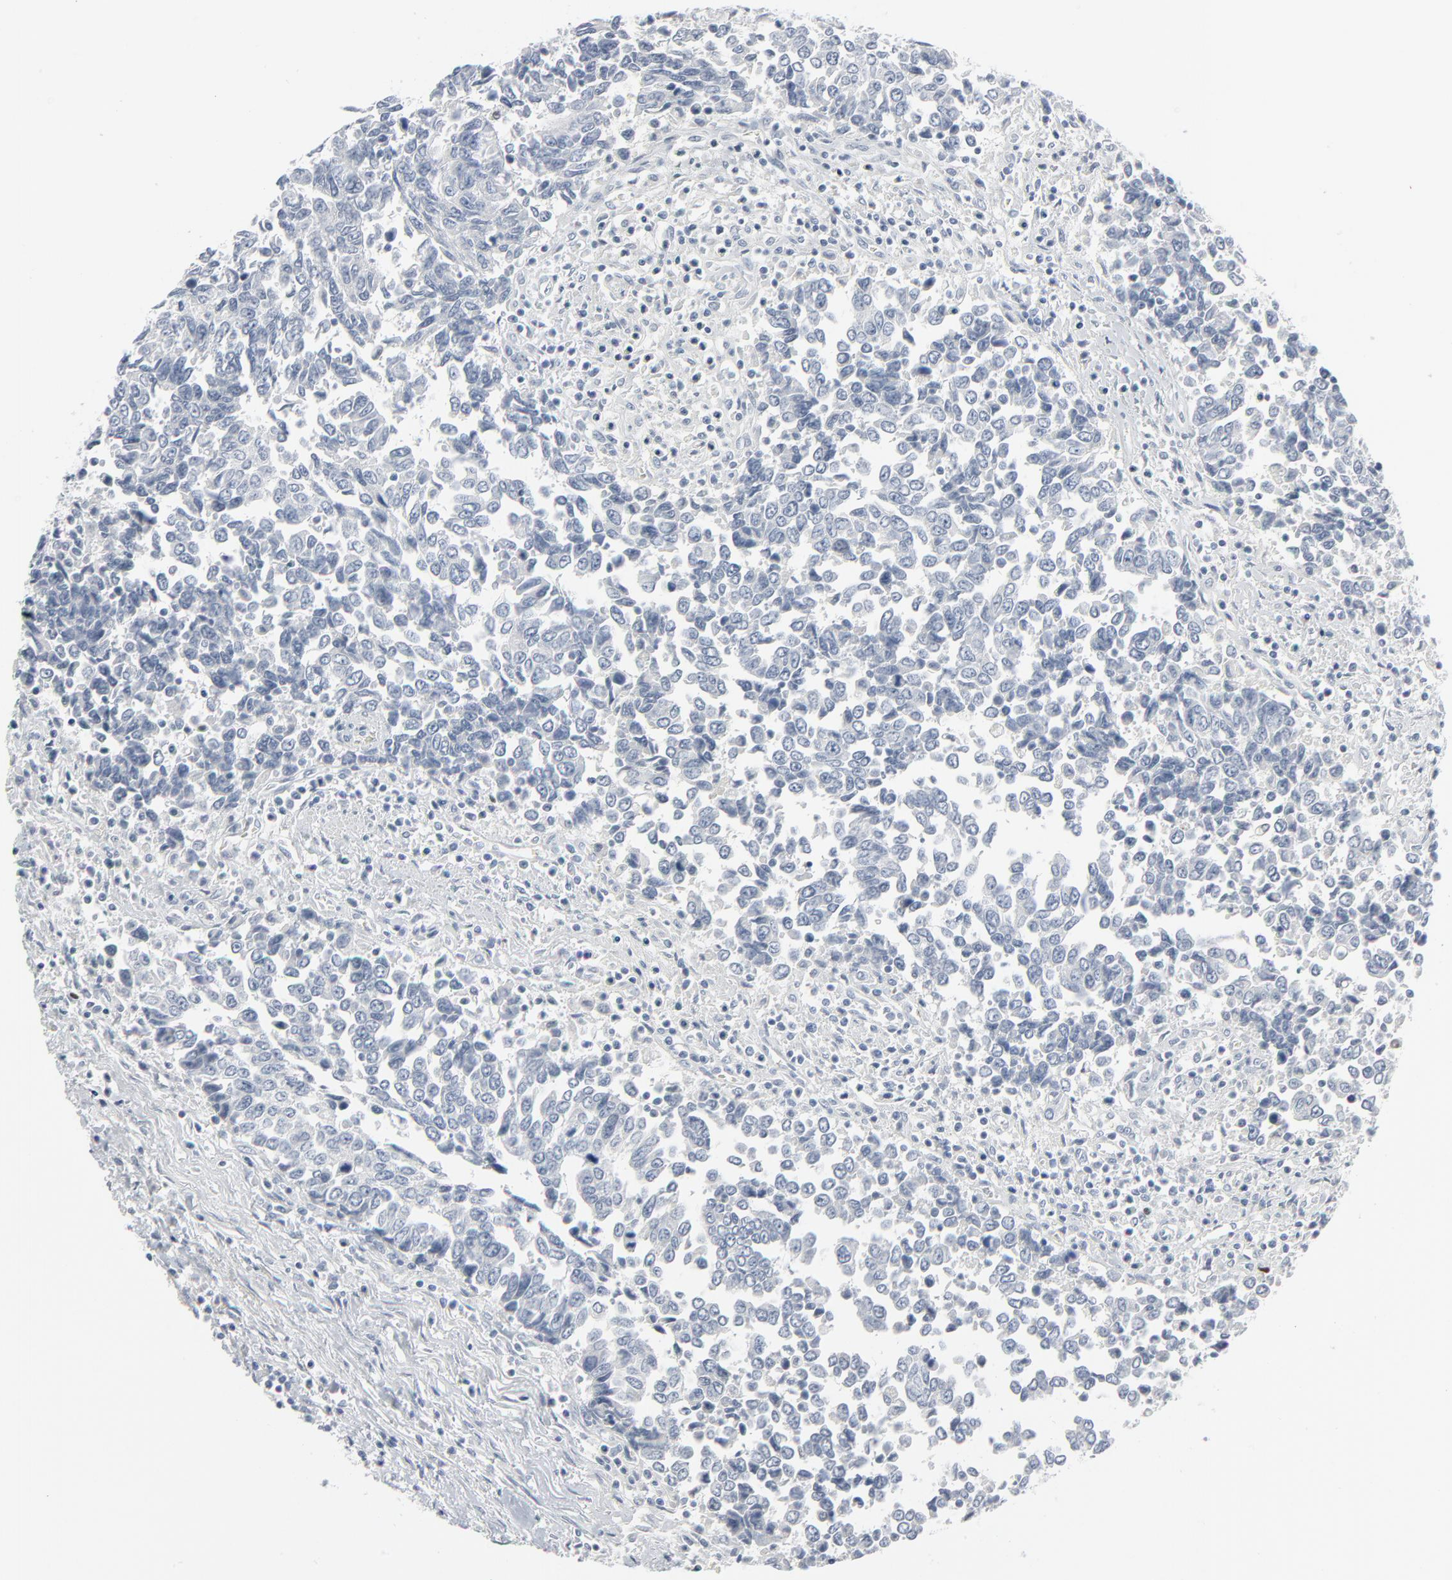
{"staining": {"intensity": "negative", "quantity": "none", "location": "none"}, "tissue": "urothelial cancer", "cell_type": "Tumor cells", "image_type": "cancer", "snomed": [{"axis": "morphology", "description": "Urothelial carcinoma, High grade"}, {"axis": "topography", "description": "Urinary bladder"}], "caption": "This photomicrograph is of urothelial cancer stained with immunohistochemistry (IHC) to label a protein in brown with the nuclei are counter-stained blue. There is no expression in tumor cells. (DAB (3,3'-diaminobenzidine) immunohistochemistry (IHC), high magnification).", "gene": "MITF", "patient": {"sex": "female", "age": 81}}